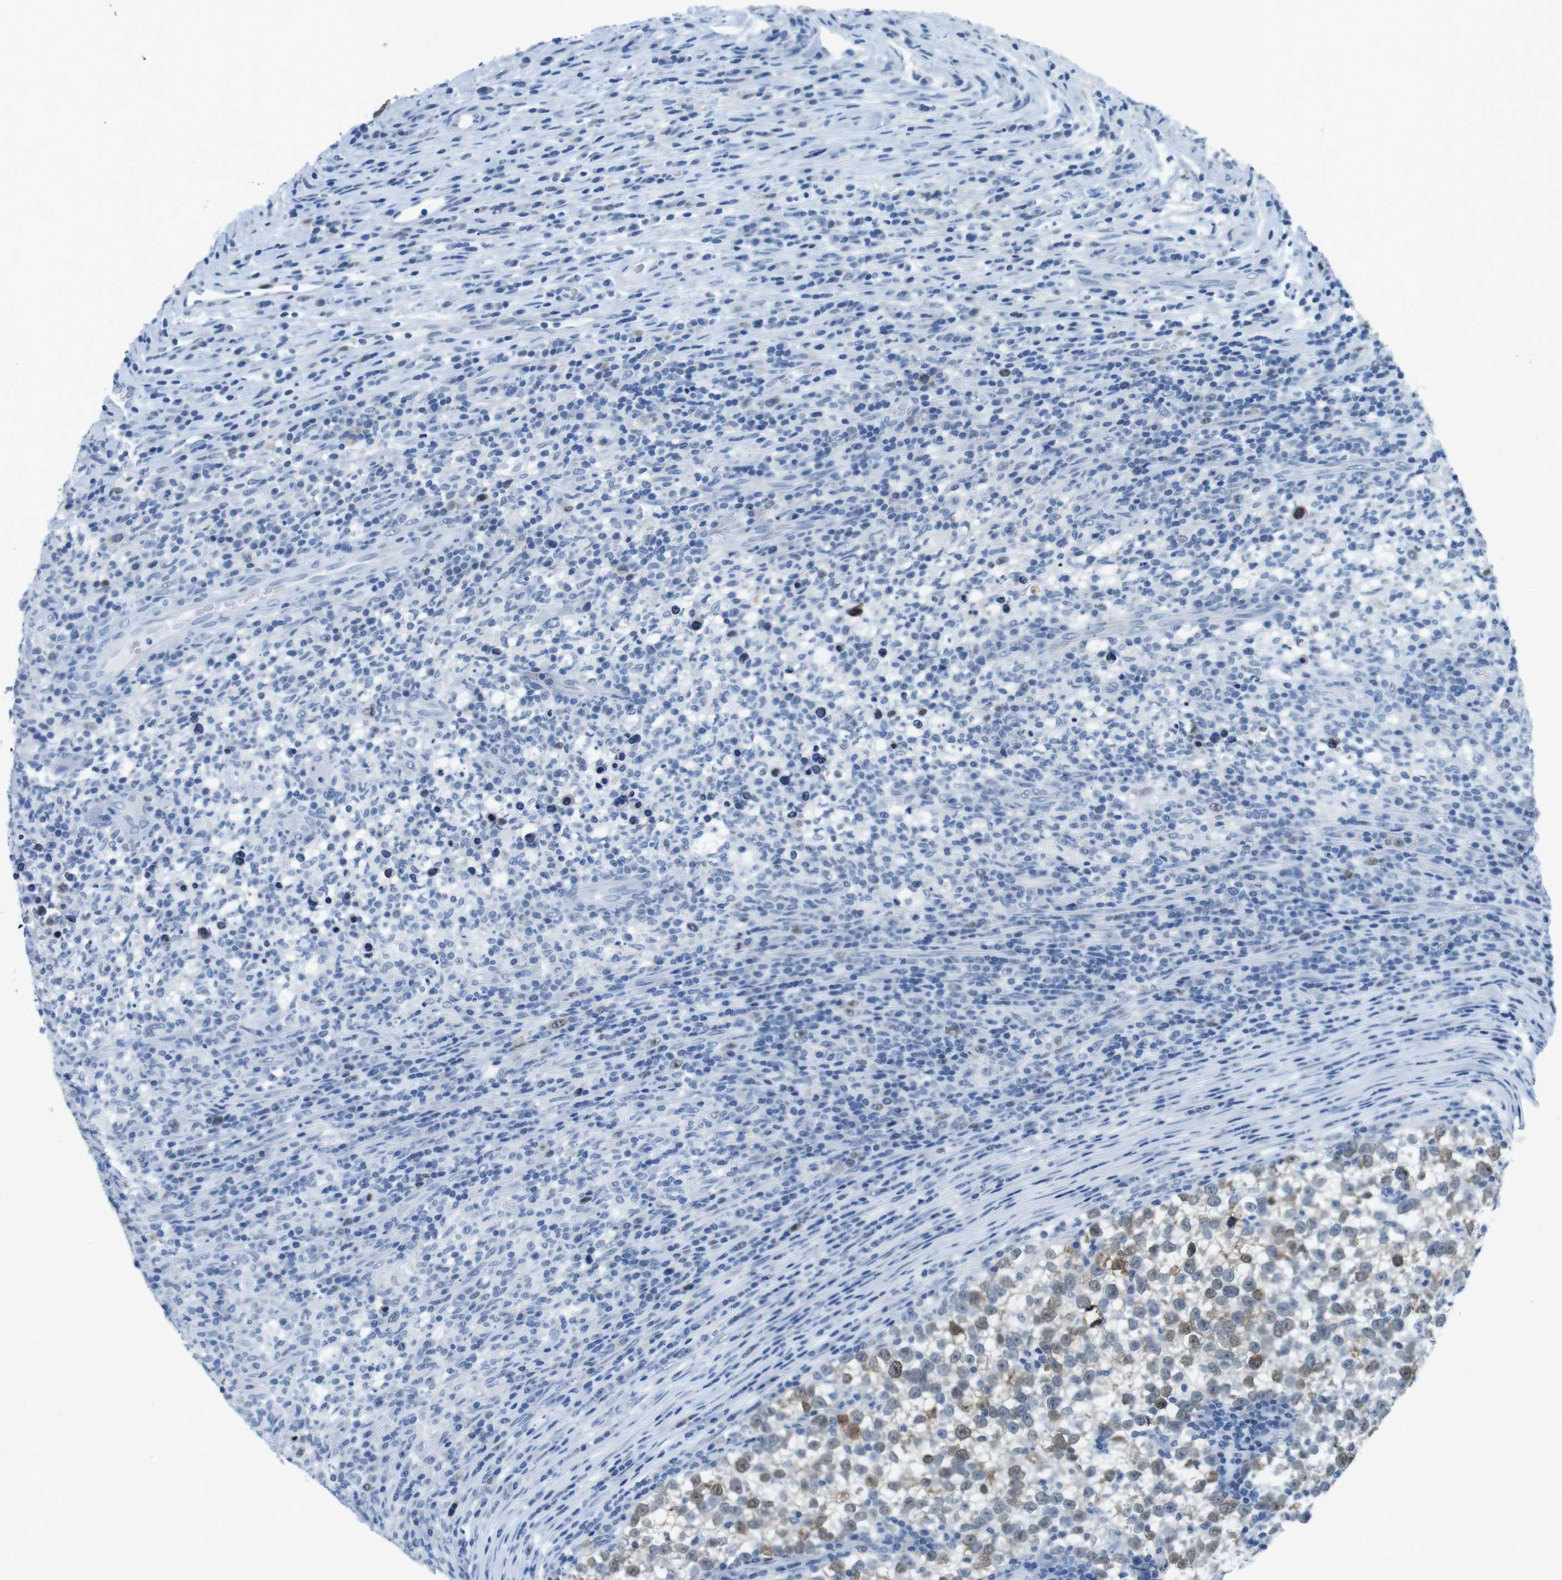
{"staining": {"intensity": "moderate", "quantity": "25%-75%", "location": "cytoplasmic/membranous,nuclear"}, "tissue": "testis cancer", "cell_type": "Tumor cells", "image_type": "cancer", "snomed": [{"axis": "morphology", "description": "Normal tissue, NOS"}, {"axis": "morphology", "description": "Seminoma, NOS"}, {"axis": "topography", "description": "Testis"}], "caption": "Seminoma (testis) stained with a protein marker shows moderate staining in tumor cells.", "gene": "CTAG1B", "patient": {"sex": "male", "age": 43}}